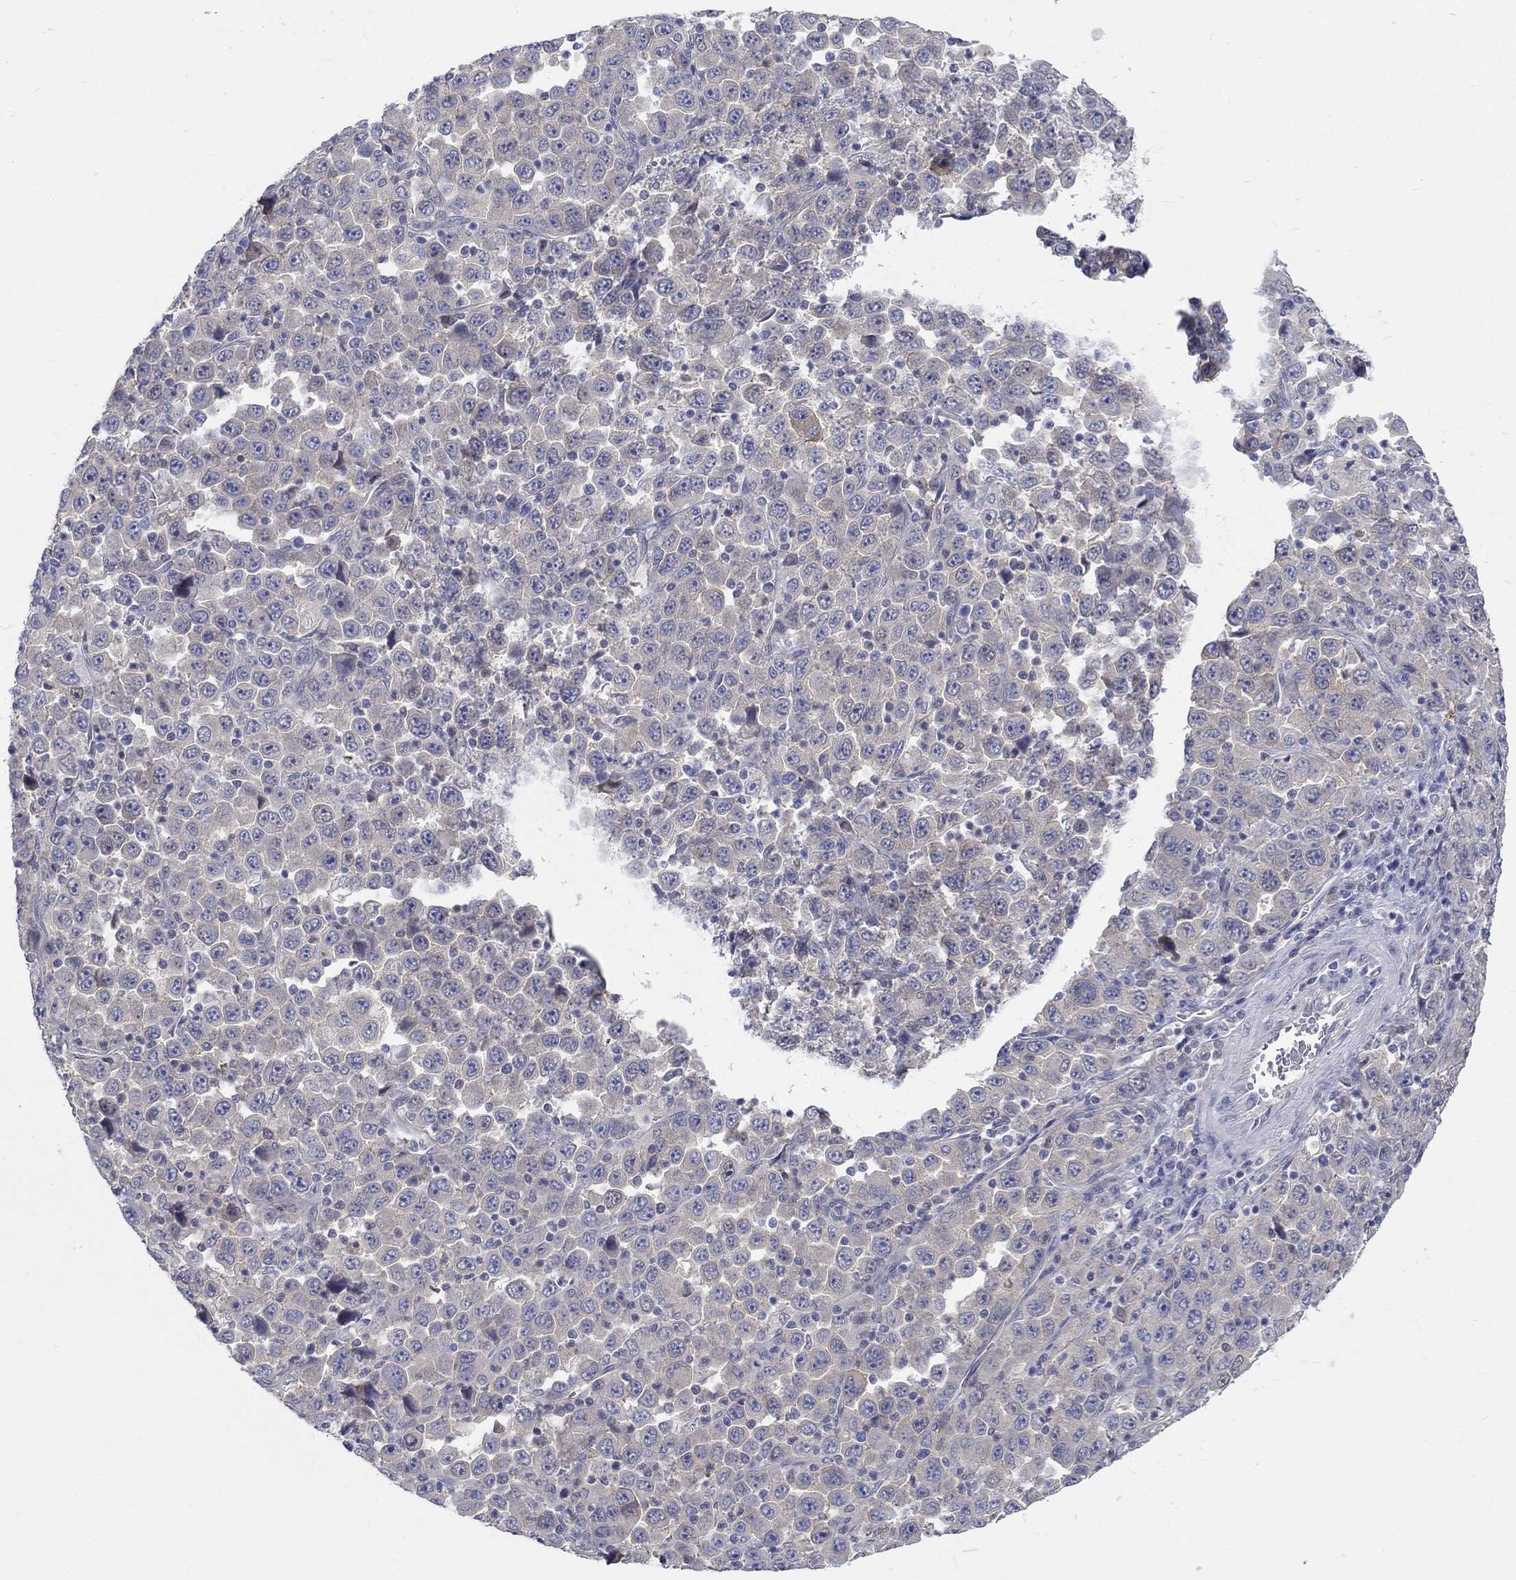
{"staining": {"intensity": "weak", "quantity": "<25%", "location": "cytoplasmic/membranous"}, "tissue": "stomach cancer", "cell_type": "Tumor cells", "image_type": "cancer", "snomed": [{"axis": "morphology", "description": "Normal tissue, NOS"}, {"axis": "morphology", "description": "Adenocarcinoma, NOS"}, {"axis": "topography", "description": "Stomach, upper"}, {"axis": "topography", "description": "Stomach"}], "caption": "Stomach adenocarcinoma was stained to show a protein in brown. There is no significant staining in tumor cells. (Stains: DAB IHC with hematoxylin counter stain, Microscopy: brightfield microscopy at high magnification).", "gene": "EGFLAM", "patient": {"sex": "male", "age": 59}}